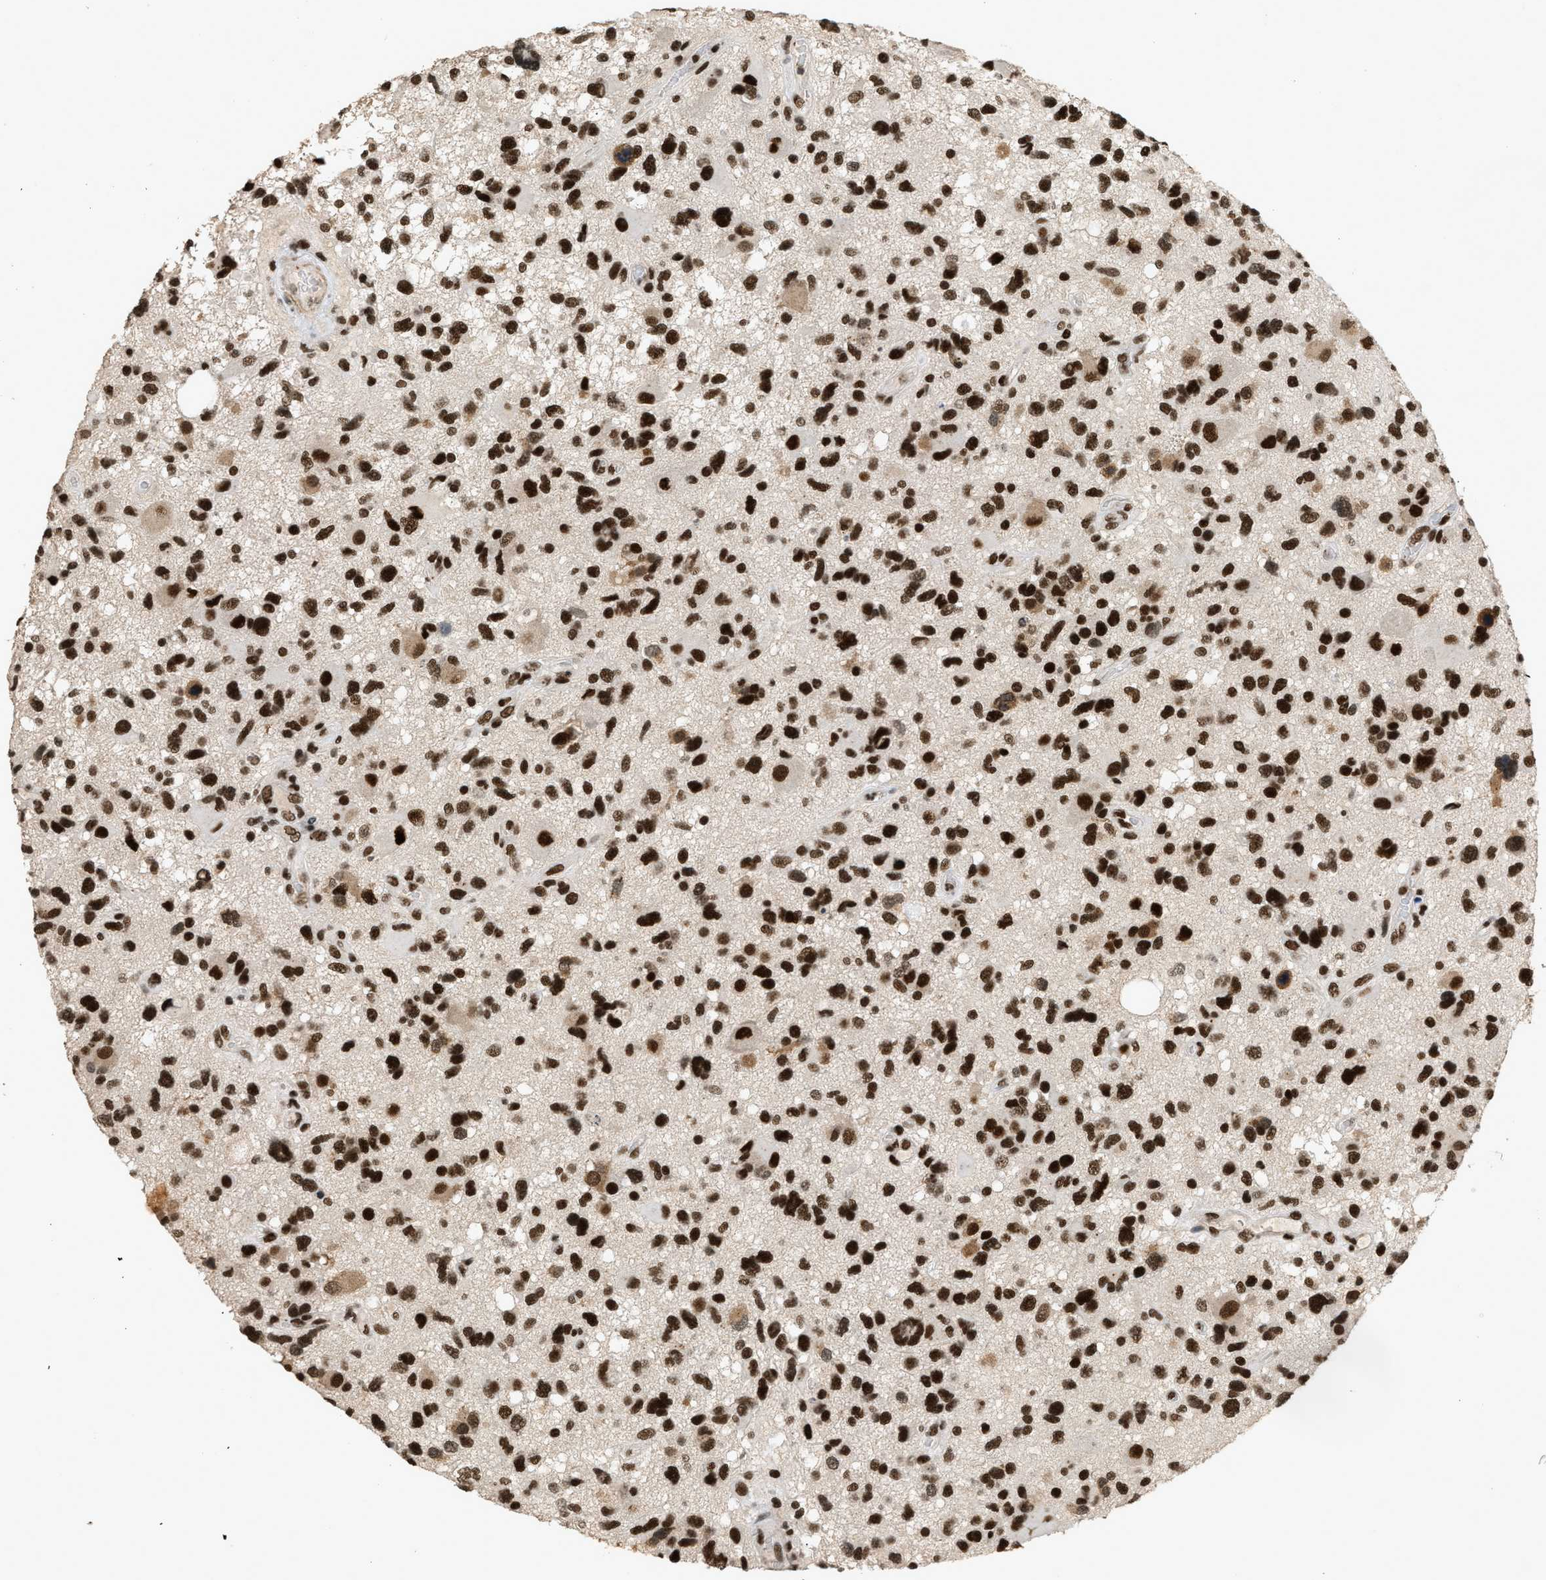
{"staining": {"intensity": "strong", "quantity": ">75%", "location": "nuclear"}, "tissue": "glioma", "cell_type": "Tumor cells", "image_type": "cancer", "snomed": [{"axis": "morphology", "description": "Glioma, malignant, High grade"}, {"axis": "topography", "description": "Brain"}], "caption": "This micrograph exhibits malignant glioma (high-grade) stained with immunohistochemistry (IHC) to label a protein in brown. The nuclear of tumor cells show strong positivity for the protein. Nuclei are counter-stained blue.", "gene": "SMARCB1", "patient": {"sex": "male", "age": 33}}